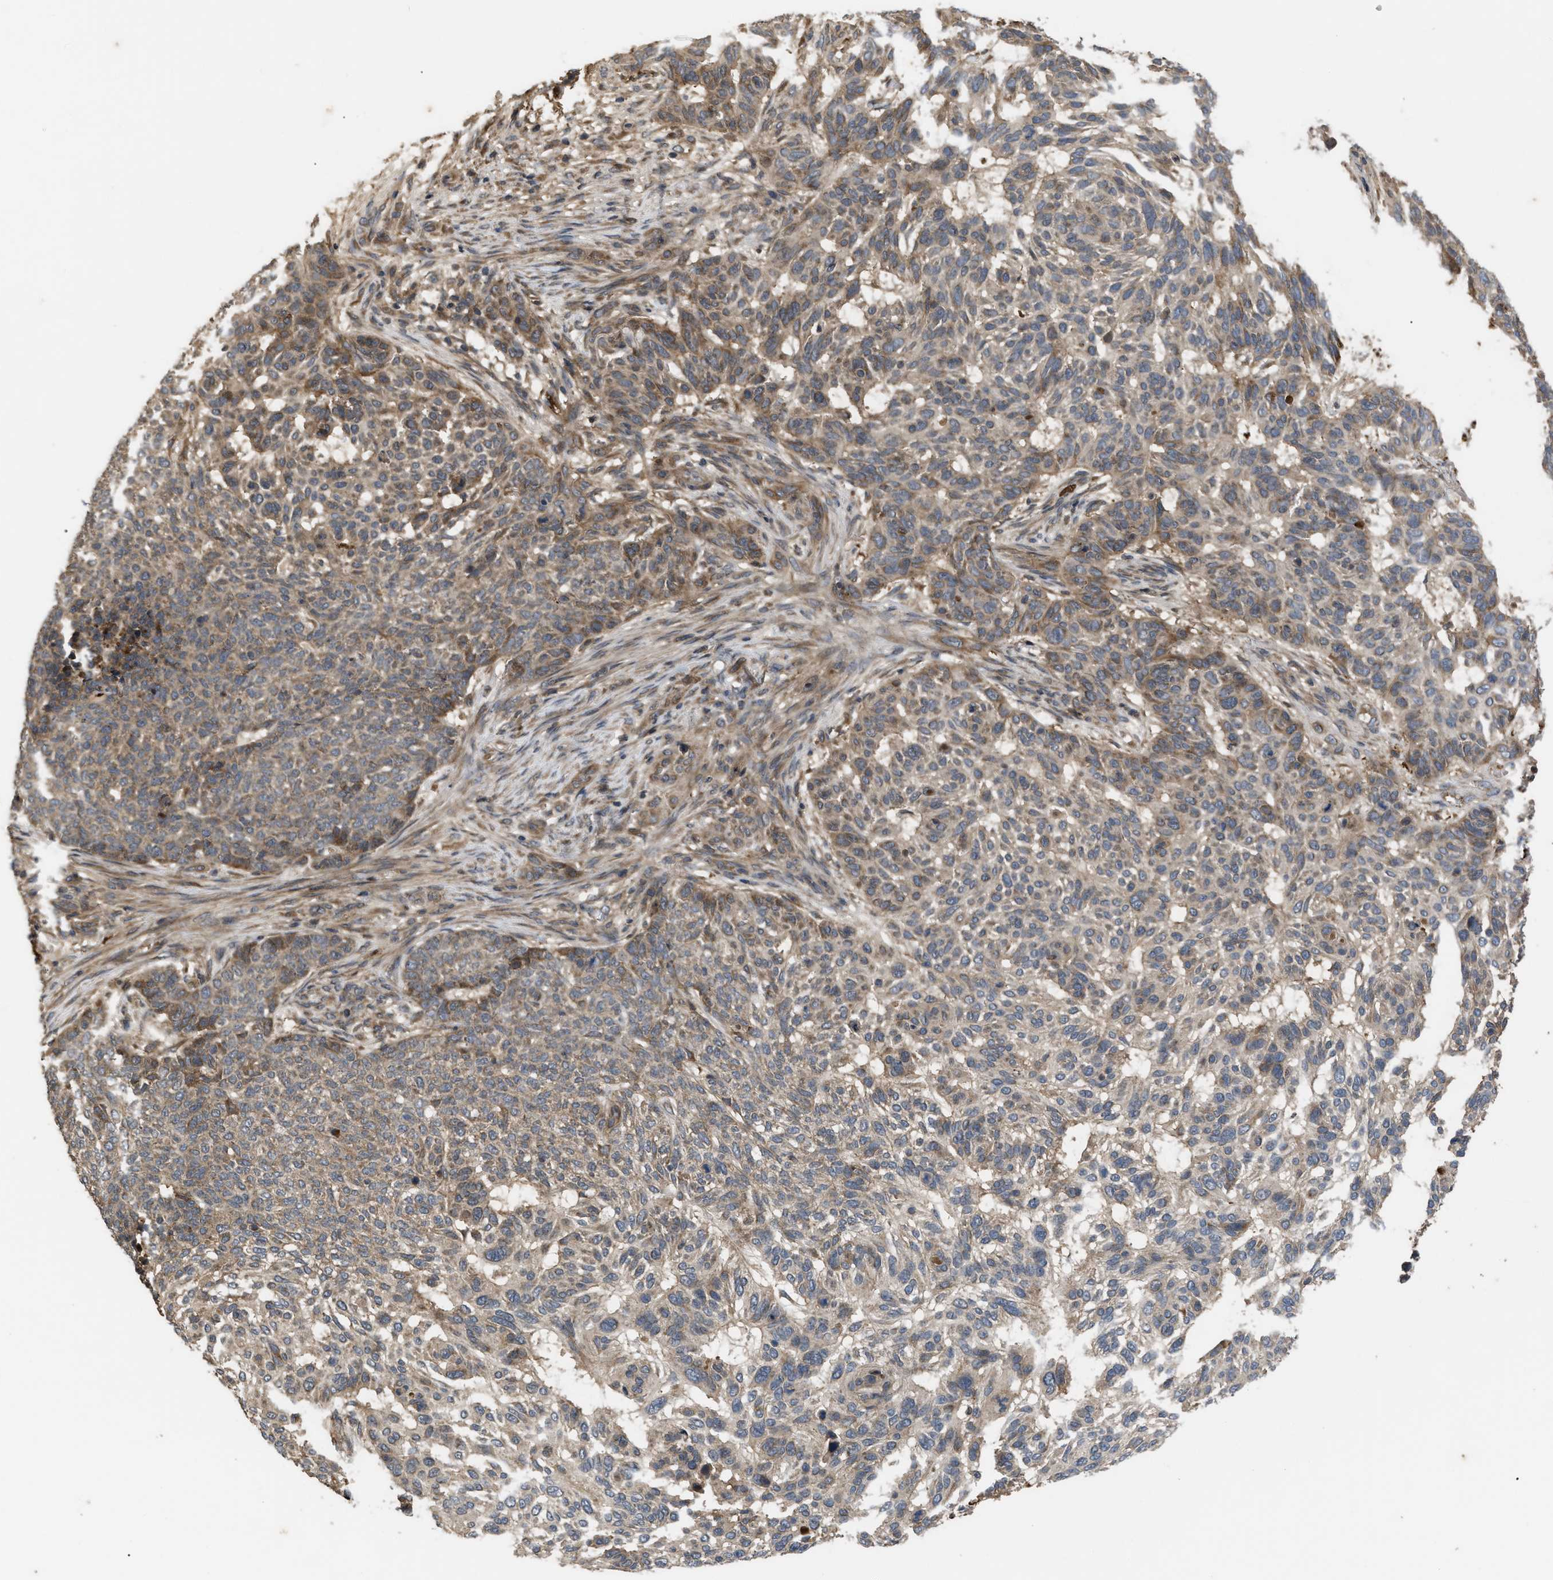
{"staining": {"intensity": "moderate", "quantity": ">75%", "location": "cytoplasmic/membranous"}, "tissue": "skin cancer", "cell_type": "Tumor cells", "image_type": "cancer", "snomed": [{"axis": "morphology", "description": "Basal cell carcinoma"}, {"axis": "topography", "description": "Skin"}], "caption": "This image demonstrates immunohistochemistry staining of human skin cancer, with medium moderate cytoplasmic/membranous staining in approximately >75% of tumor cells.", "gene": "RAB2A", "patient": {"sex": "male", "age": 85}}